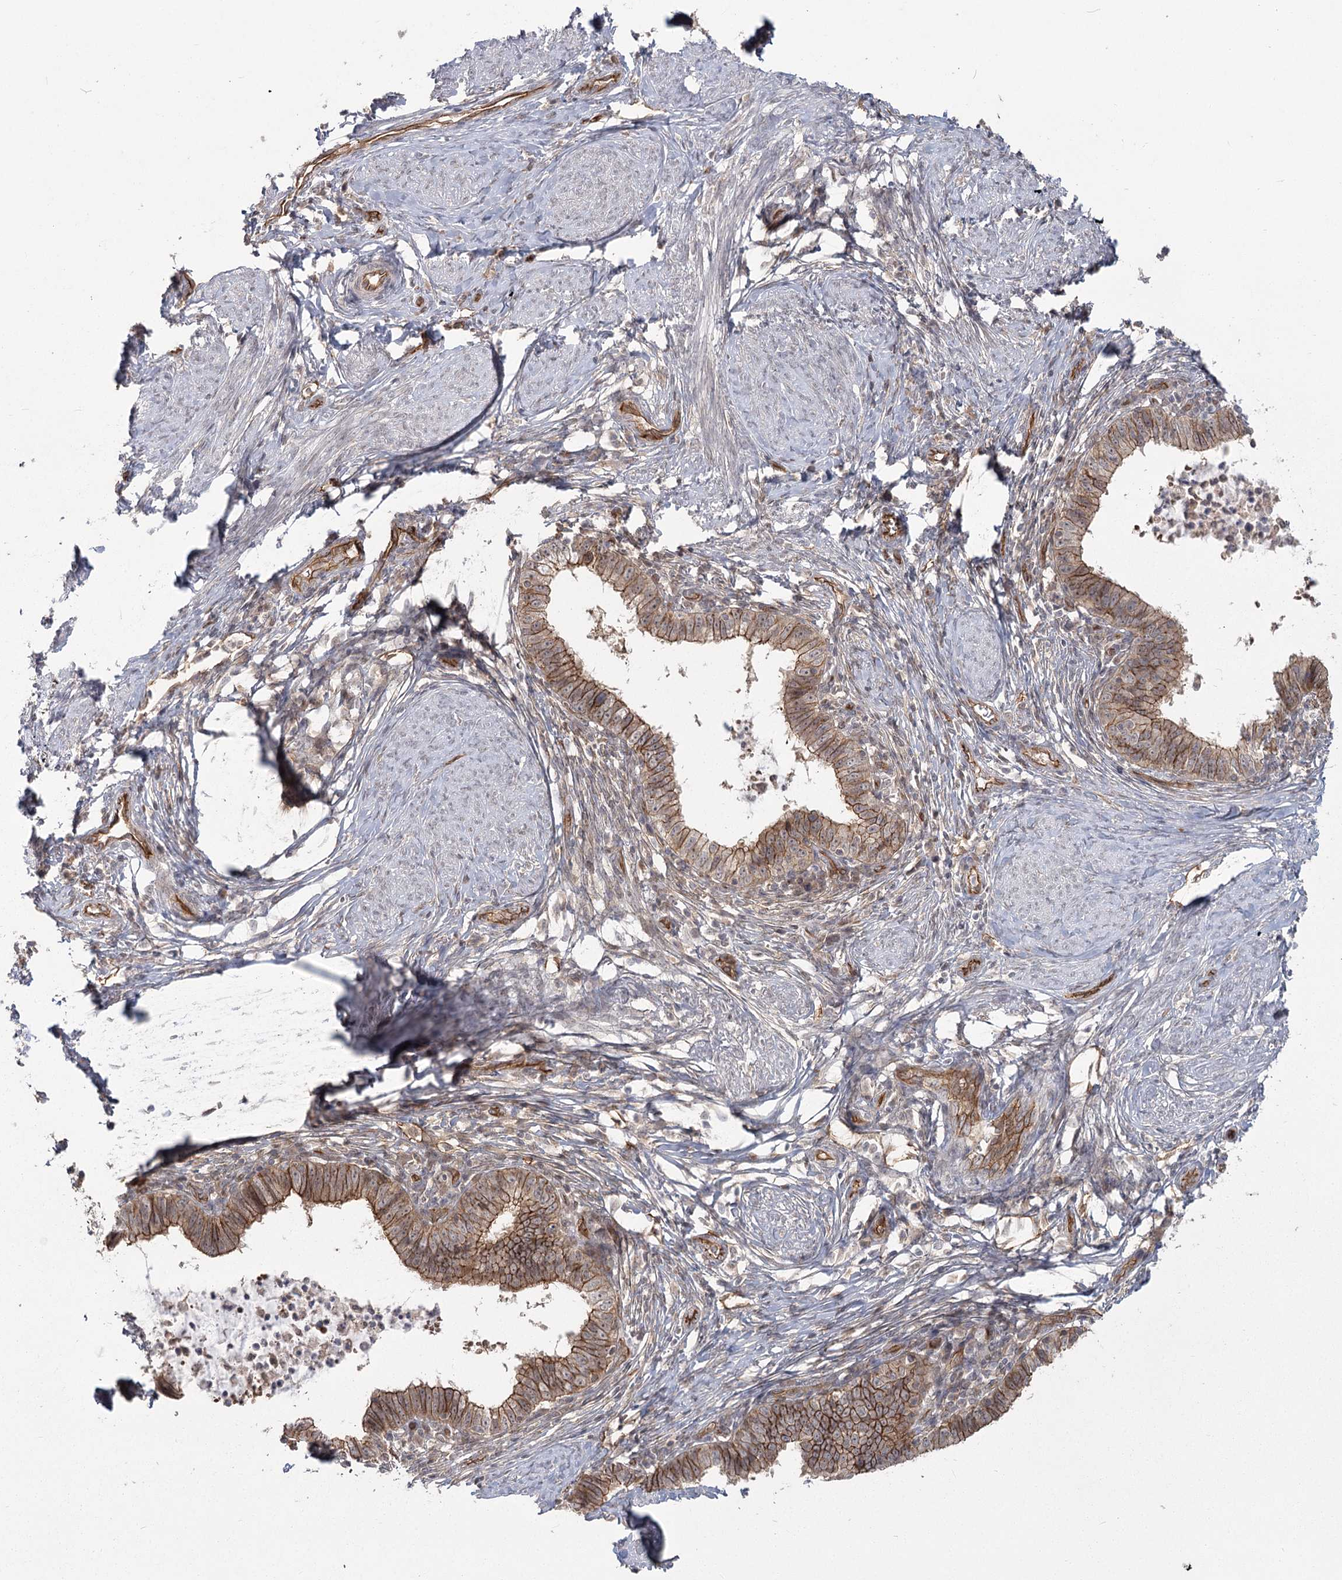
{"staining": {"intensity": "moderate", "quantity": ">75%", "location": "cytoplasmic/membranous"}, "tissue": "cervical cancer", "cell_type": "Tumor cells", "image_type": "cancer", "snomed": [{"axis": "morphology", "description": "Adenocarcinoma, NOS"}, {"axis": "topography", "description": "Cervix"}], "caption": "Tumor cells reveal moderate cytoplasmic/membranous staining in about >75% of cells in cervical adenocarcinoma. (DAB (3,3'-diaminobenzidine) = brown stain, brightfield microscopy at high magnification).", "gene": "RPP14", "patient": {"sex": "female", "age": 36}}